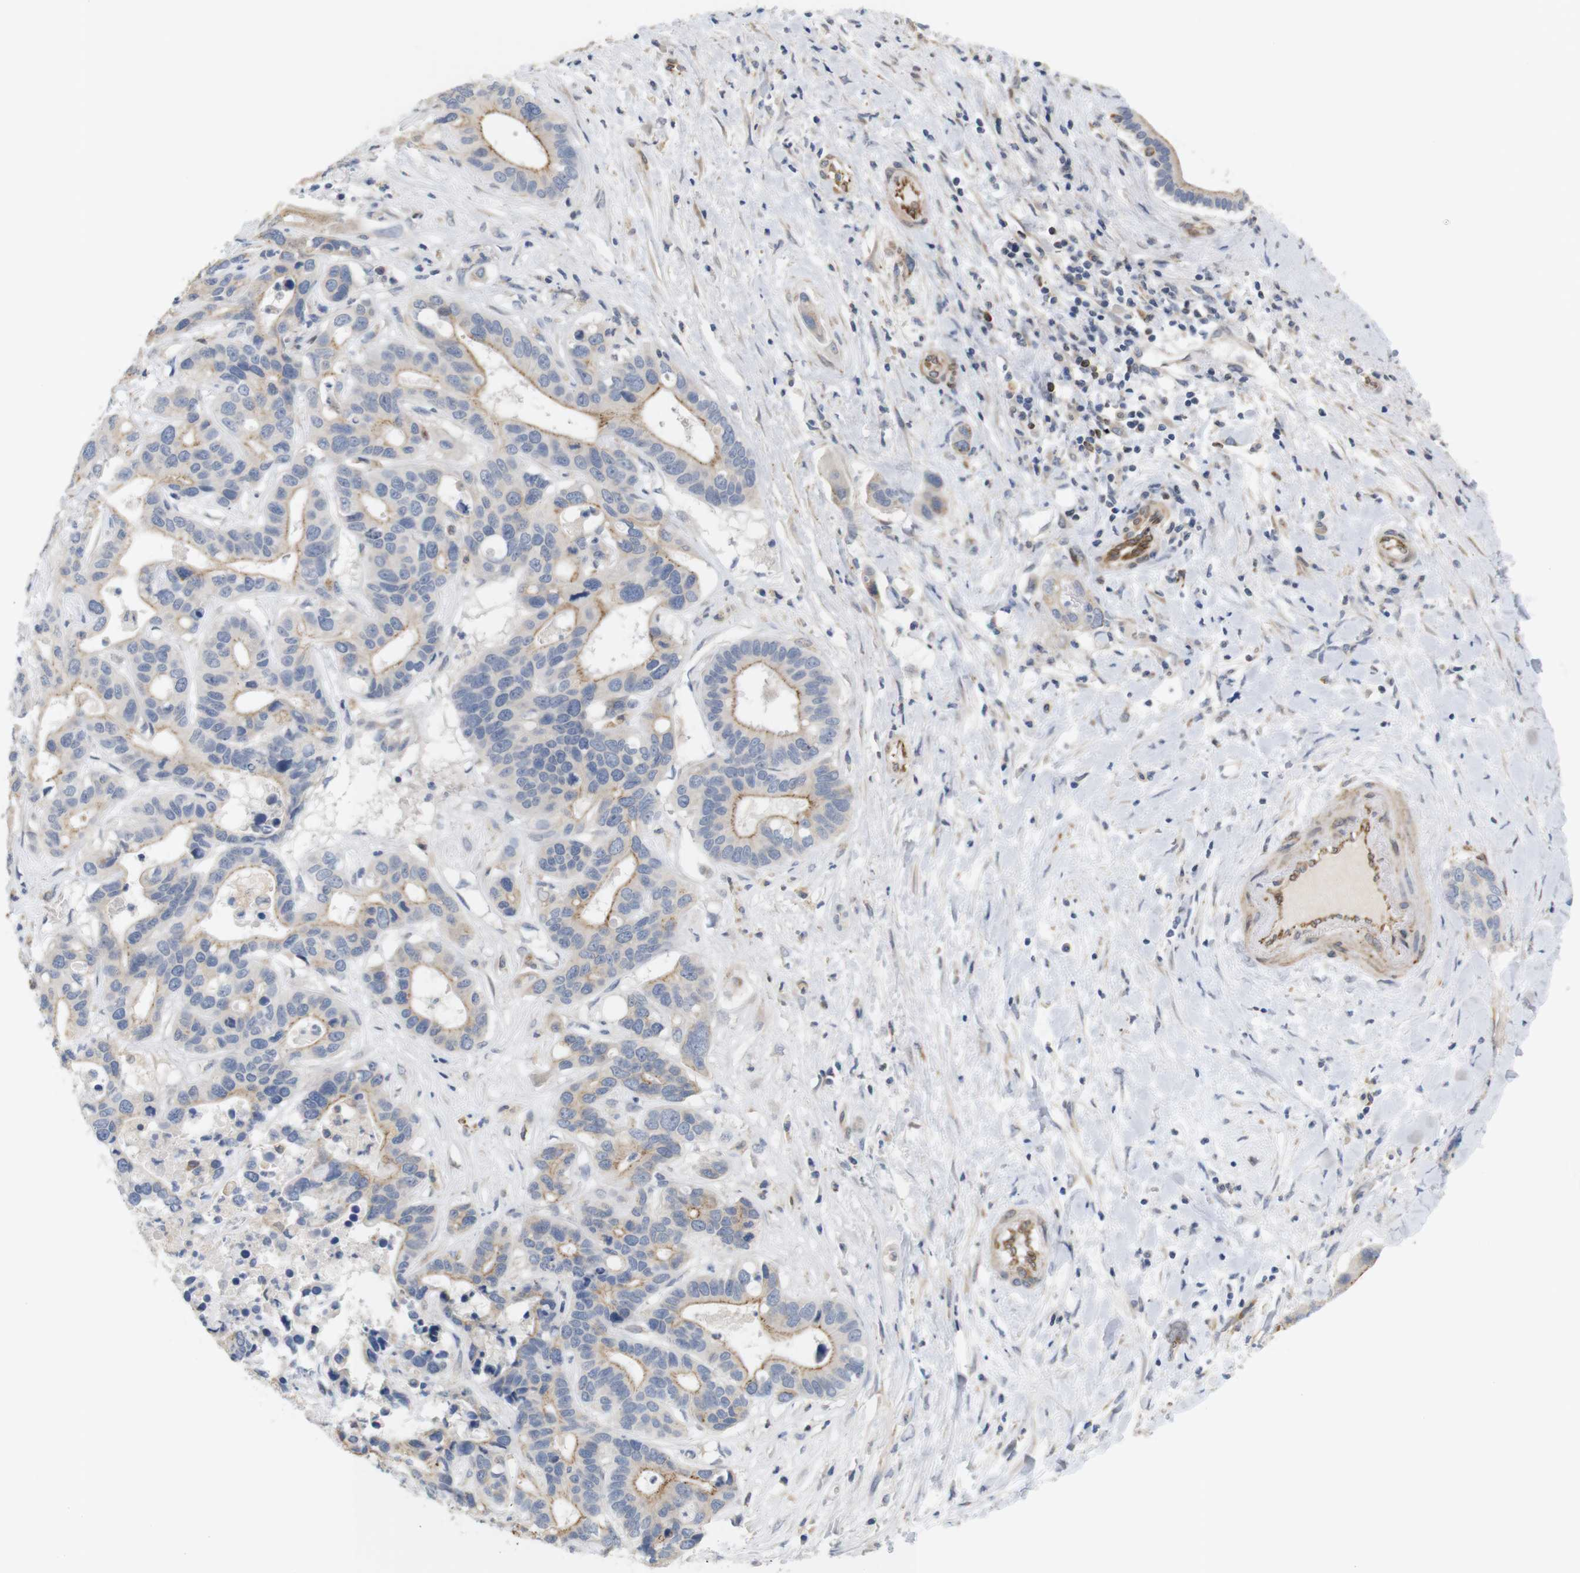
{"staining": {"intensity": "moderate", "quantity": "25%-75%", "location": "cytoplasmic/membranous"}, "tissue": "liver cancer", "cell_type": "Tumor cells", "image_type": "cancer", "snomed": [{"axis": "morphology", "description": "Cholangiocarcinoma"}, {"axis": "topography", "description": "Liver"}], "caption": "This is a photomicrograph of IHC staining of cholangiocarcinoma (liver), which shows moderate staining in the cytoplasmic/membranous of tumor cells.", "gene": "ITPR1", "patient": {"sex": "female", "age": 65}}